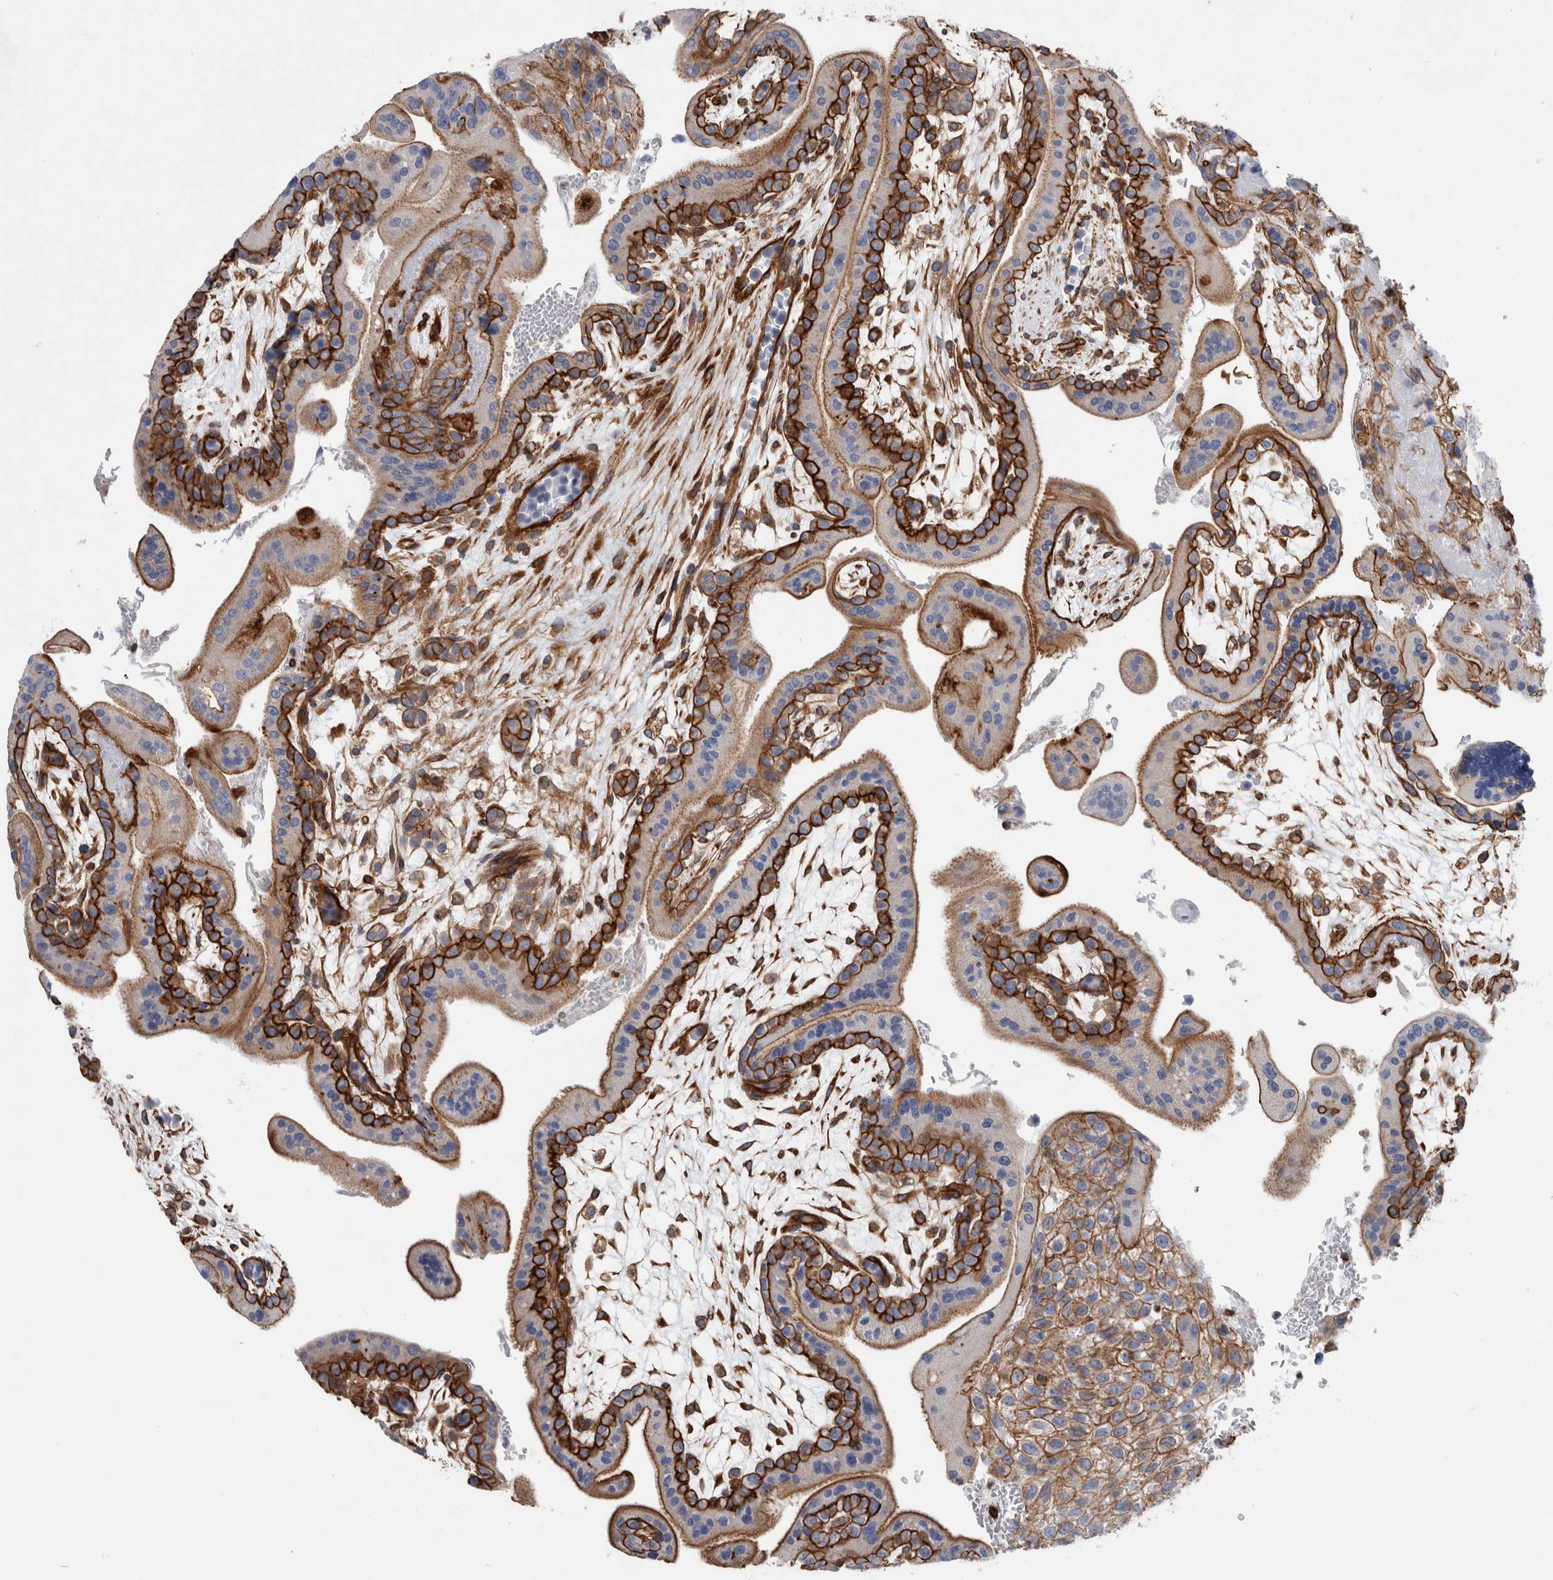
{"staining": {"intensity": "strong", "quantity": ">75%", "location": "cytoplasmic/membranous"}, "tissue": "placenta", "cell_type": "Decidual cells", "image_type": "normal", "snomed": [{"axis": "morphology", "description": "Normal tissue, NOS"}, {"axis": "topography", "description": "Placenta"}], "caption": "Immunohistochemical staining of benign placenta displays strong cytoplasmic/membranous protein expression in about >75% of decidual cells. (DAB (3,3'-diaminobenzidine) IHC with brightfield microscopy, high magnification).", "gene": "PLEC", "patient": {"sex": "female", "age": 35}}